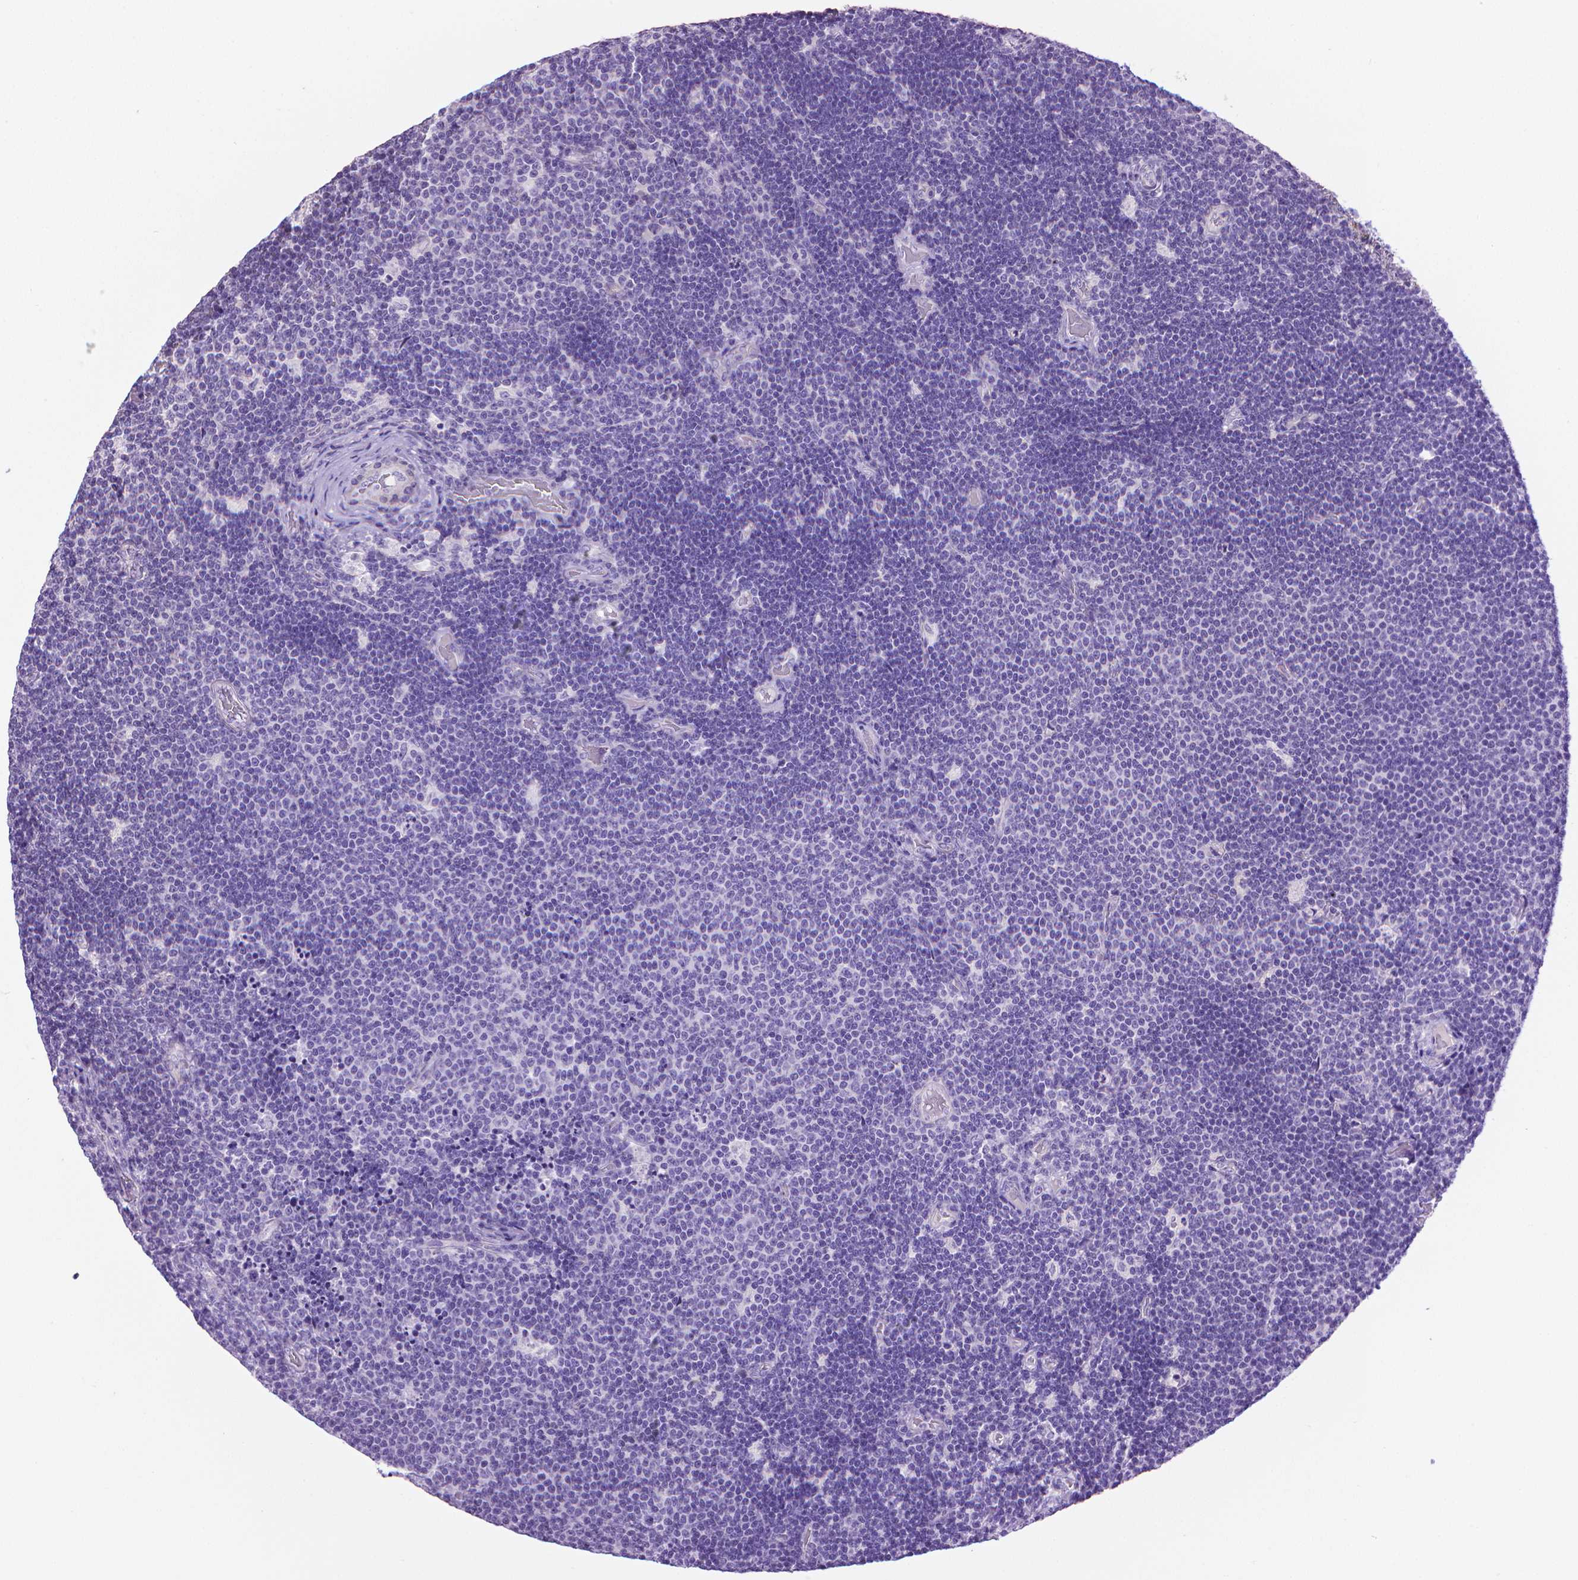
{"staining": {"intensity": "negative", "quantity": "none", "location": "none"}, "tissue": "lymphoma", "cell_type": "Tumor cells", "image_type": "cancer", "snomed": [{"axis": "morphology", "description": "Malignant lymphoma, non-Hodgkin's type, Low grade"}, {"axis": "topography", "description": "Brain"}], "caption": "Tumor cells are negative for brown protein staining in low-grade malignant lymphoma, non-Hodgkin's type.", "gene": "PNMA2", "patient": {"sex": "female", "age": 66}}